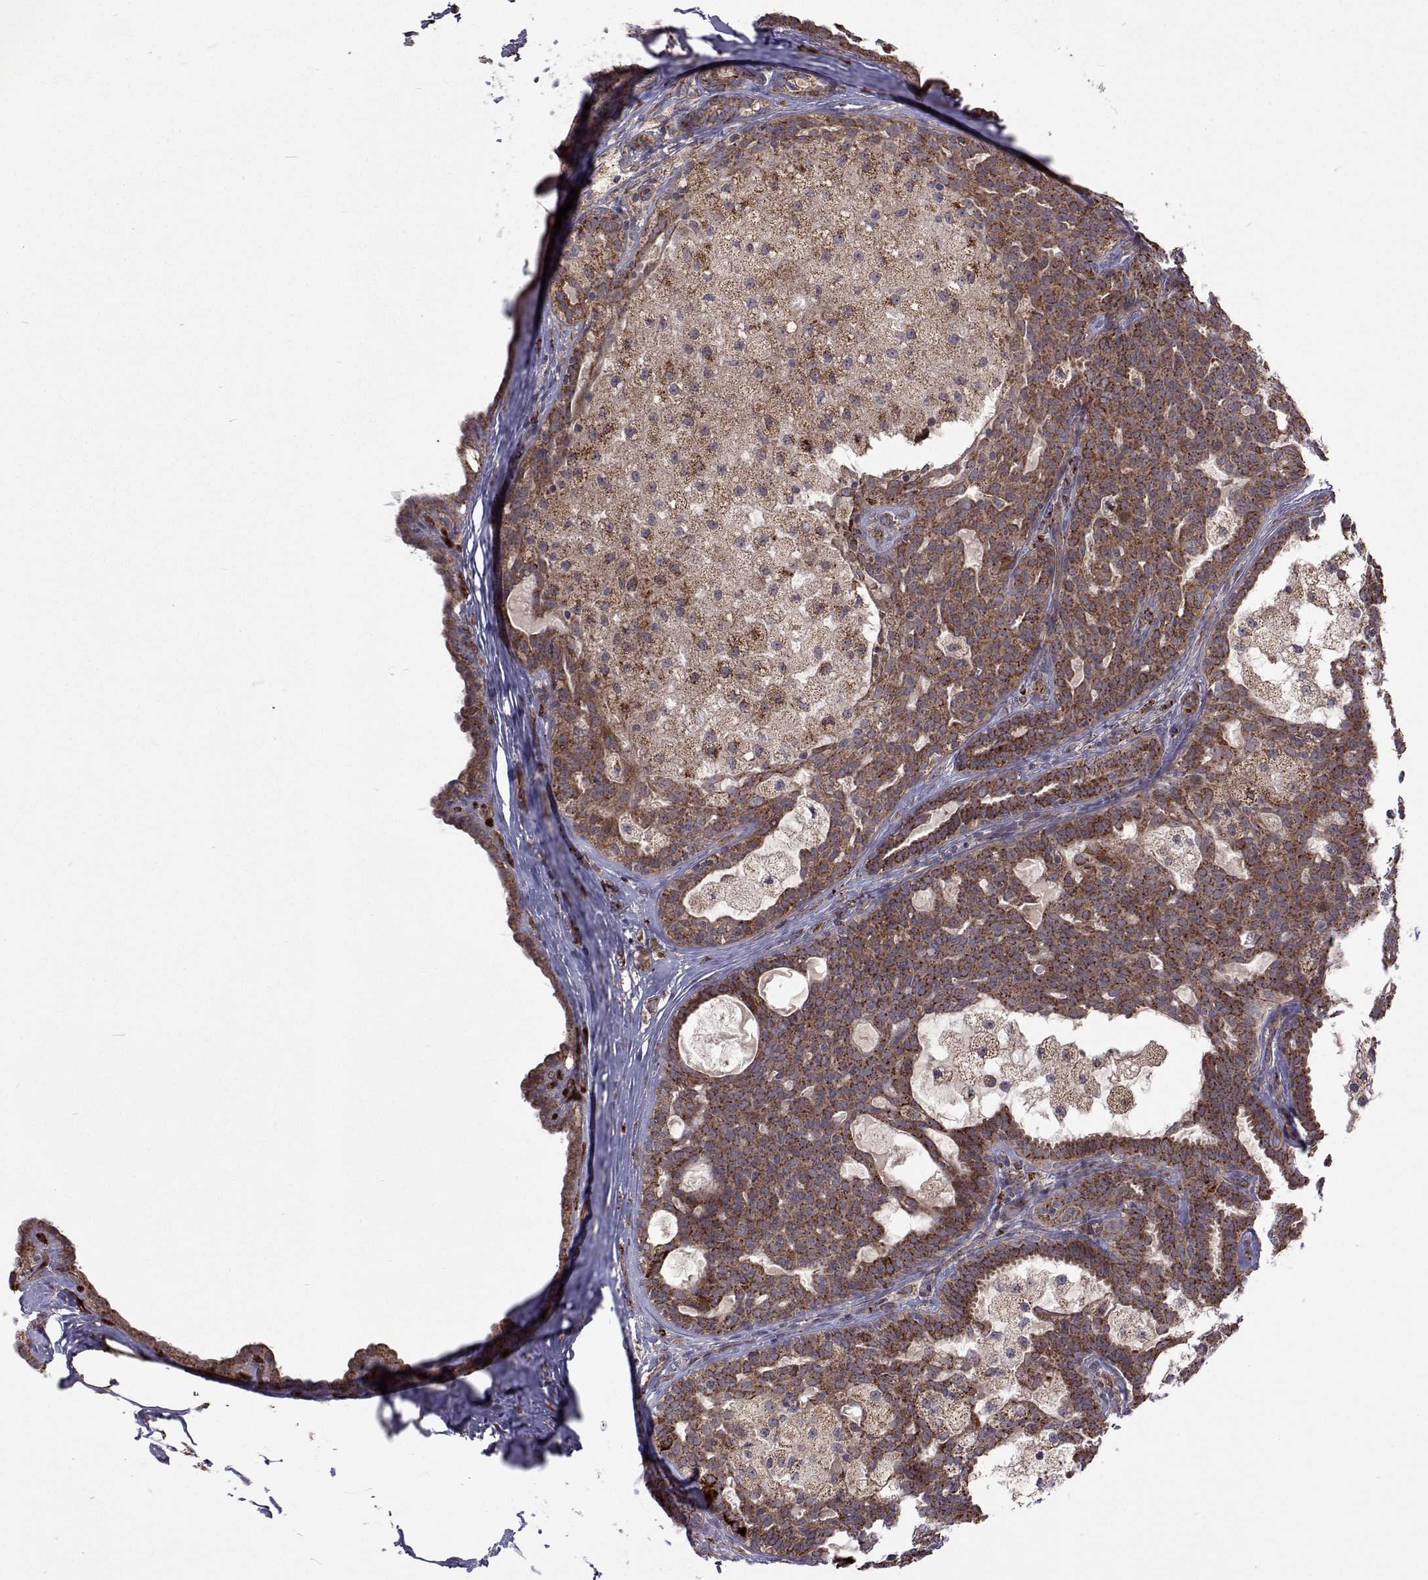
{"staining": {"intensity": "moderate", "quantity": ">75%", "location": "cytoplasmic/membranous"}, "tissue": "breast cancer", "cell_type": "Tumor cells", "image_type": "cancer", "snomed": [{"axis": "morphology", "description": "Duct carcinoma"}, {"axis": "topography", "description": "Breast"}], "caption": "A histopathology image showing moderate cytoplasmic/membranous positivity in approximately >75% of tumor cells in breast invasive ductal carcinoma, as visualized by brown immunohistochemical staining.", "gene": "DHTKD1", "patient": {"sex": "female", "age": 59}}